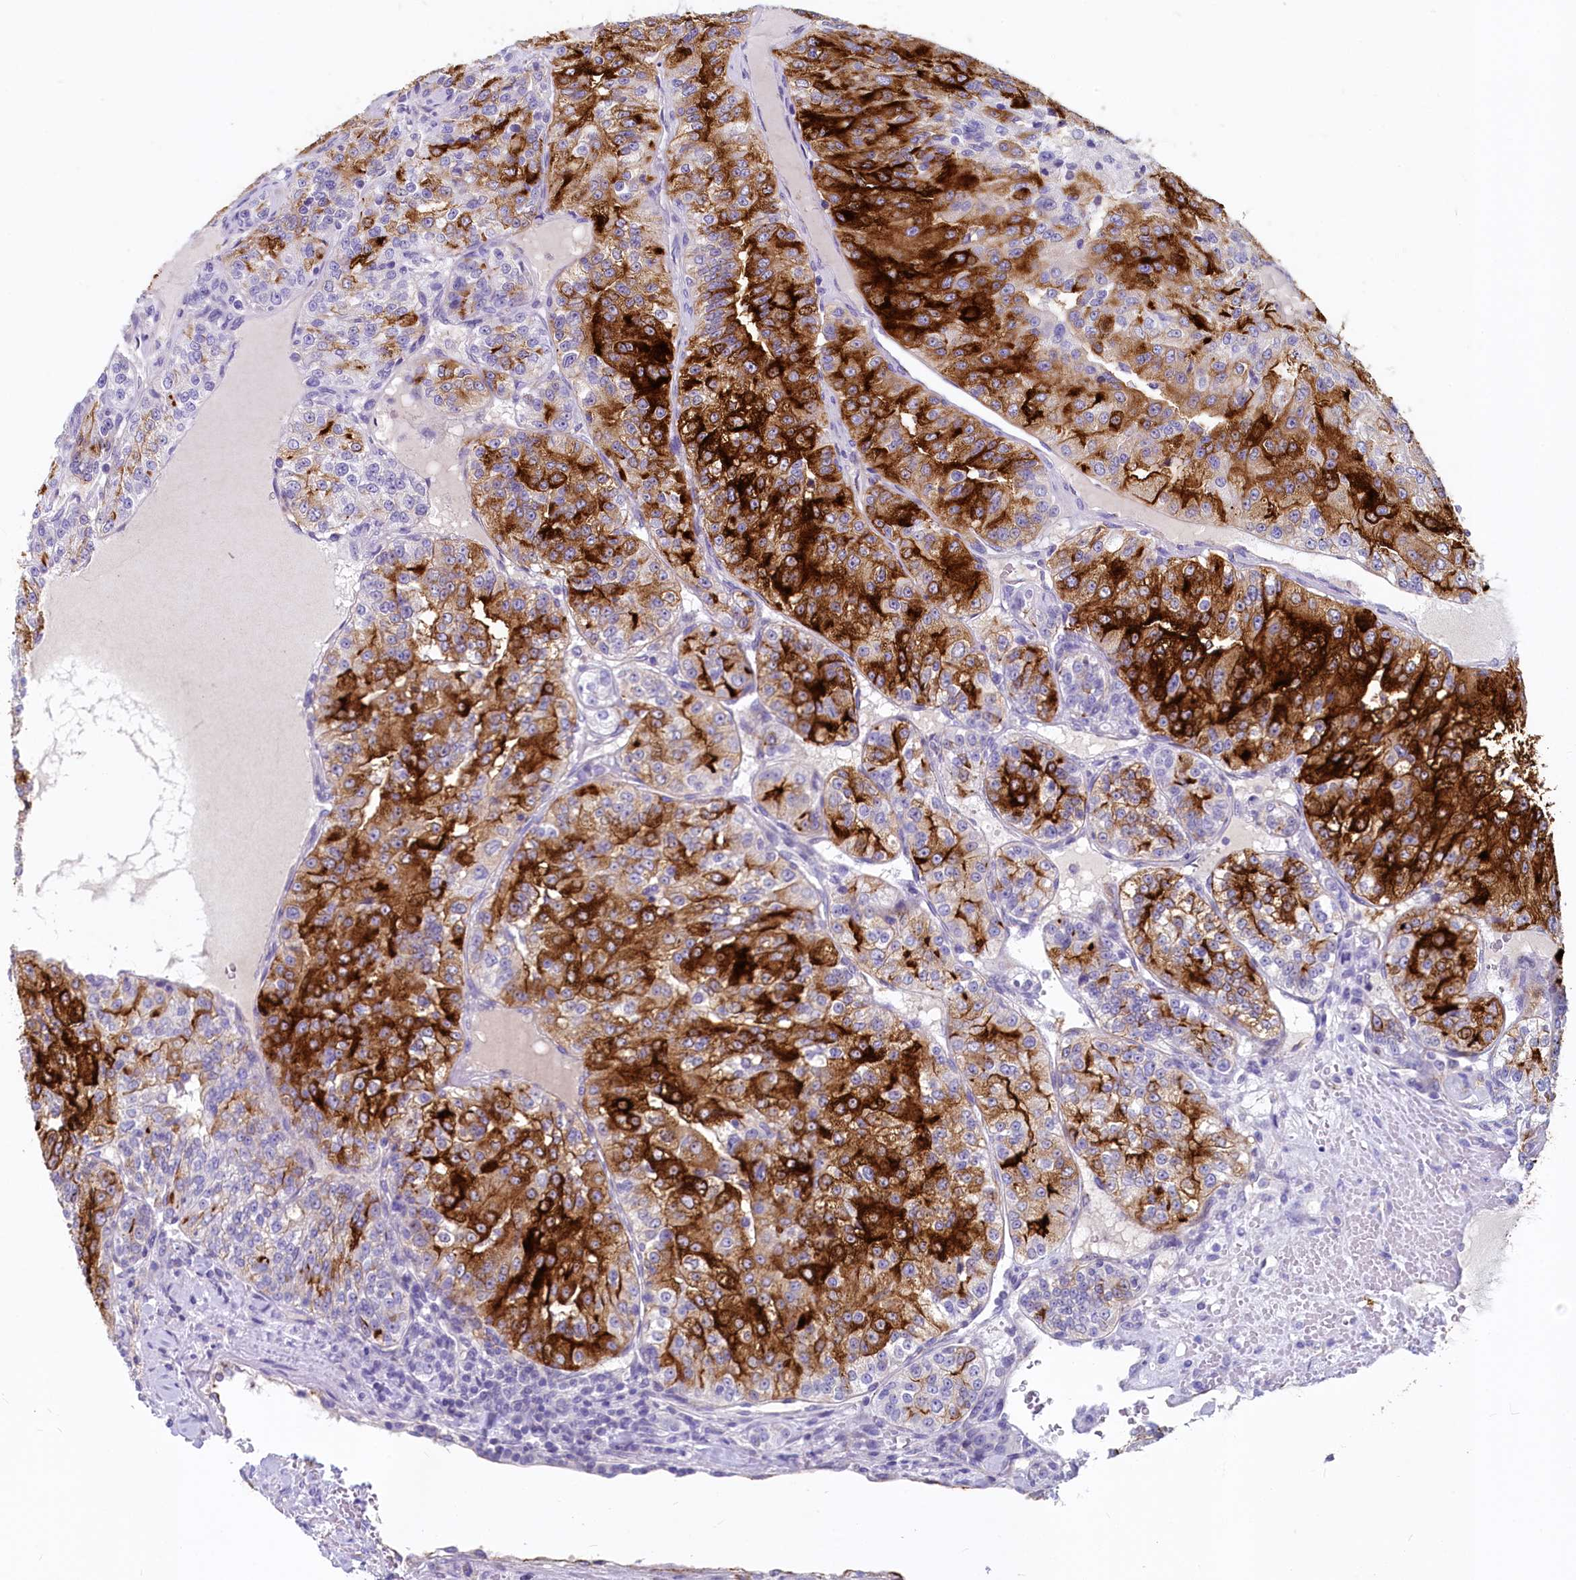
{"staining": {"intensity": "strong", "quantity": "25%-75%", "location": "cytoplasmic/membranous"}, "tissue": "renal cancer", "cell_type": "Tumor cells", "image_type": "cancer", "snomed": [{"axis": "morphology", "description": "Adenocarcinoma, NOS"}, {"axis": "topography", "description": "Kidney"}], "caption": "Protein analysis of renal cancer tissue demonstrates strong cytoplasmic/membranous staining in about 25%-75% of tumor cells.", "gene": "INSC", "patient": {"sex": "female", "age": 63}}